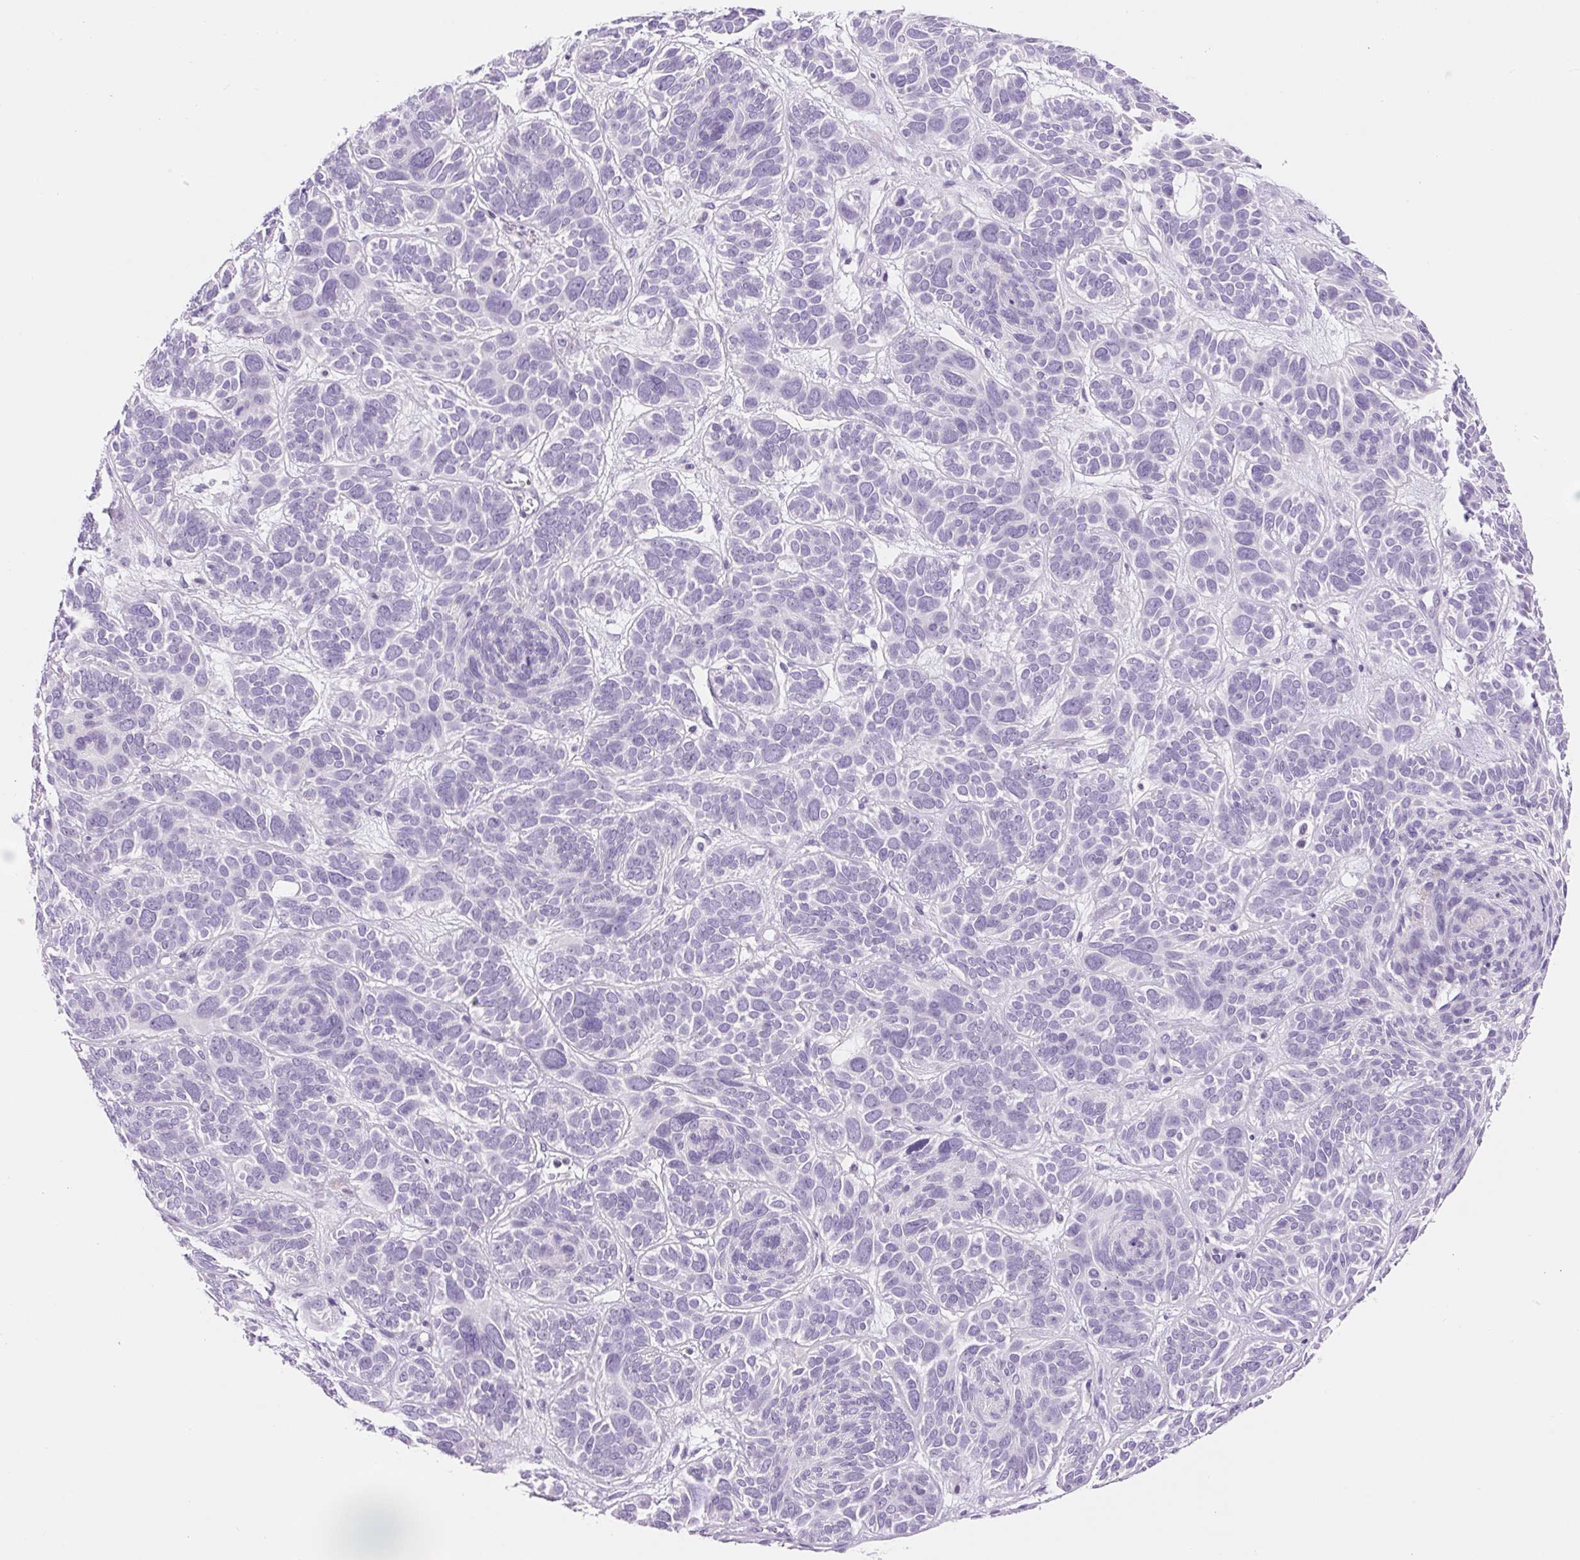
{"staining": {"intensity": "negative", "quantity": "none", "location": "none"}, "tissue": "skin cancer", "cell_type": "Tumor cells", "image_type": "cancer", "snomed": [{"axis": "morphology", "description": "Basal cell carcinoma"}, {"axis": "topography", "description": "Skin"}, {"axis": "topography", "description": "Skin of face"}], "caption": "This is a image of immunohistochemistry (IHC) staining of skin cancer (basal cell carcinoma), which shows no staining in tumor cells.", "gene": "ASGR2", "patient": {"sex": "male", "age": 73}}